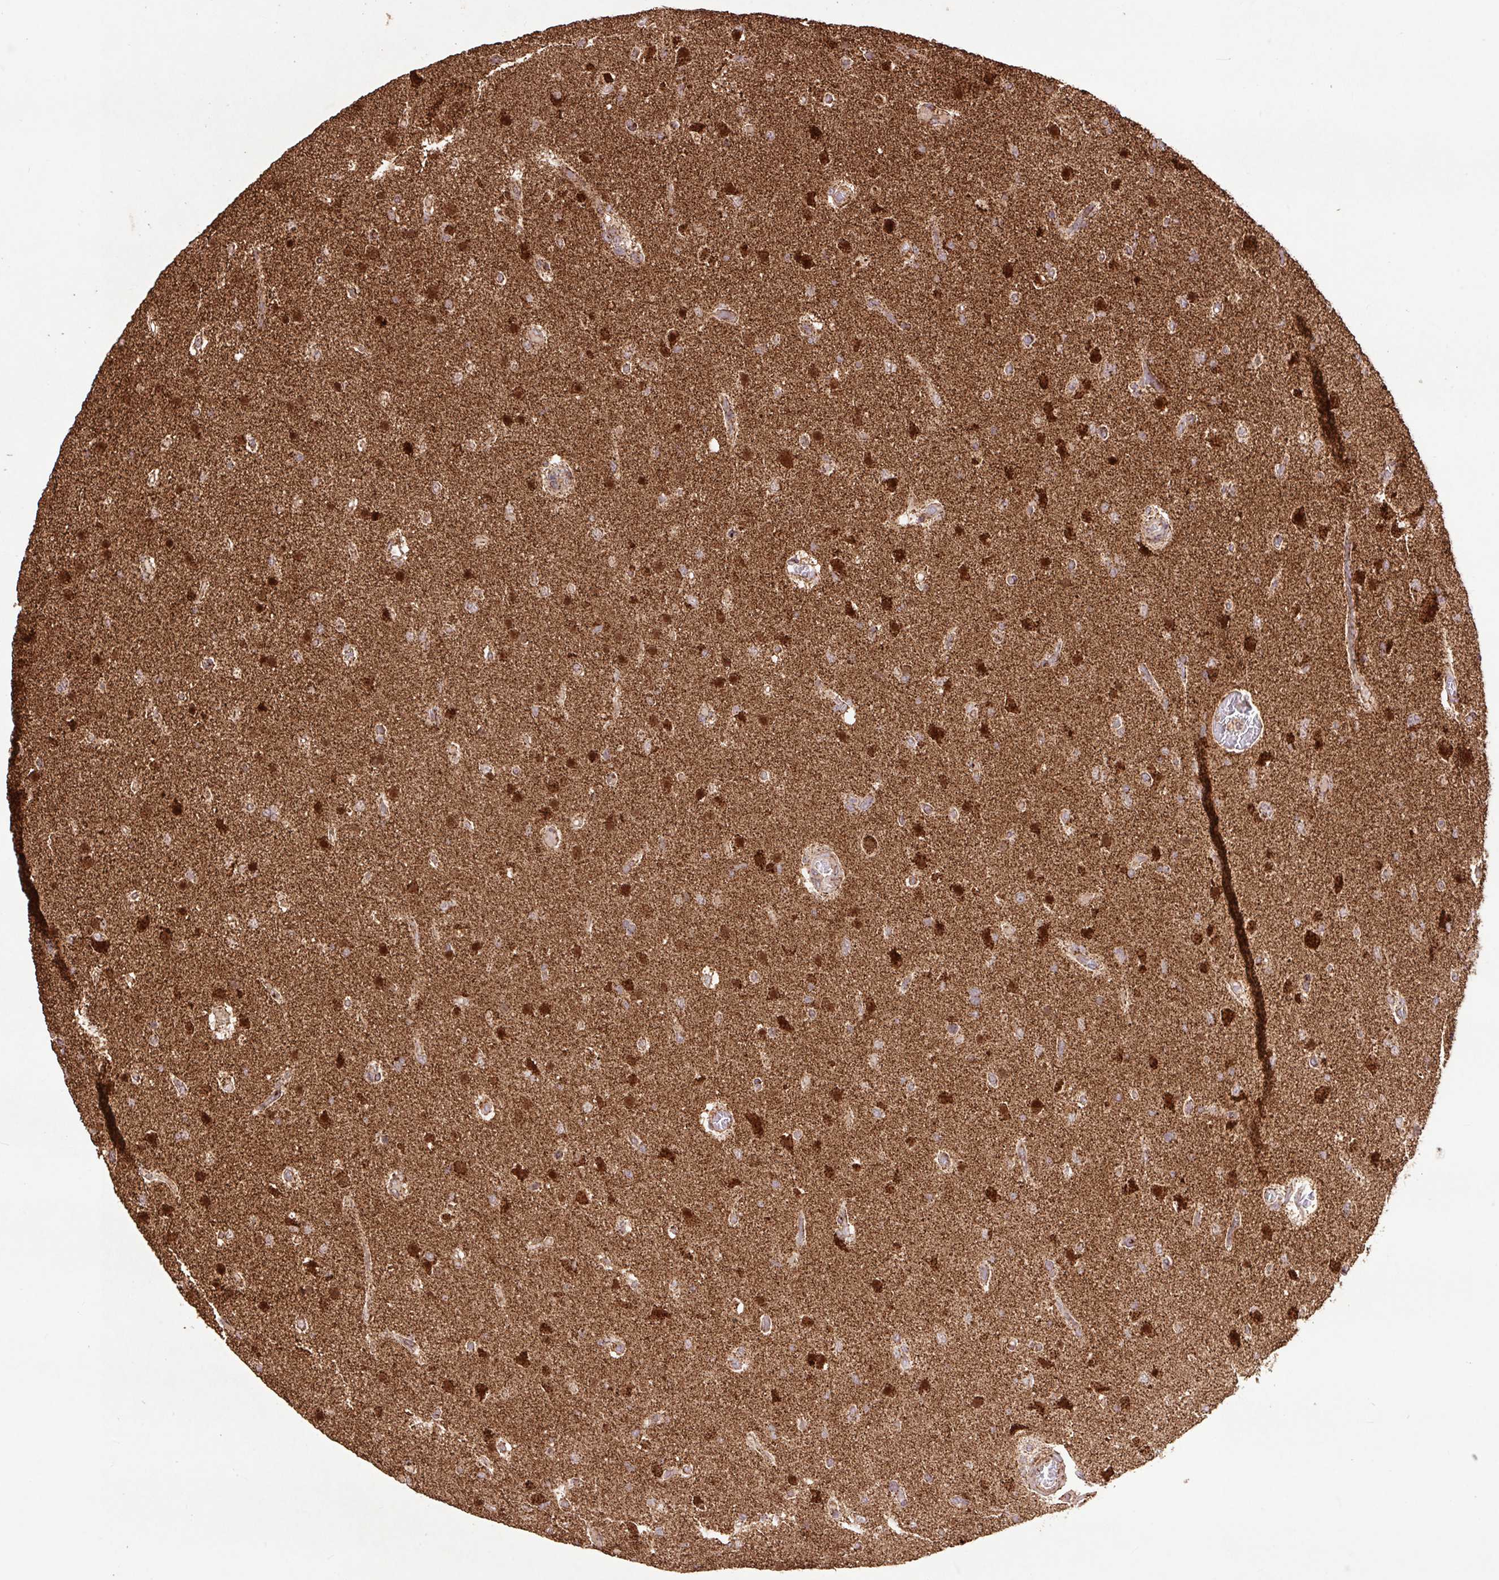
{"staining": {"intensity": "strong", "quantity": "25%-75%", "location": "cytoplasmic/membranous,nuclear"}, "tissue": "glioma", "cell_type": "Tumor cells", "image_type": "cancer", "snomed": [{"axis": "morphology", "description": "Glioma, malignant, High grade"}, {"axis": "topography", "description": "Brain"}], "caption": "The photomicrograph exhibits immunohistochemical staining of malignant glioma (high-grade). There is strong cytoplasmic/membranous and nuclear expression is identified in approximately 25%-75% of tumor cells. (Stains: DAB in brown, nuclei in blue, Microscopy: brightfield microscopy at high magnification).", "gene": "ATP5F1A", "patient": {"sex": "female", "age": 74}}